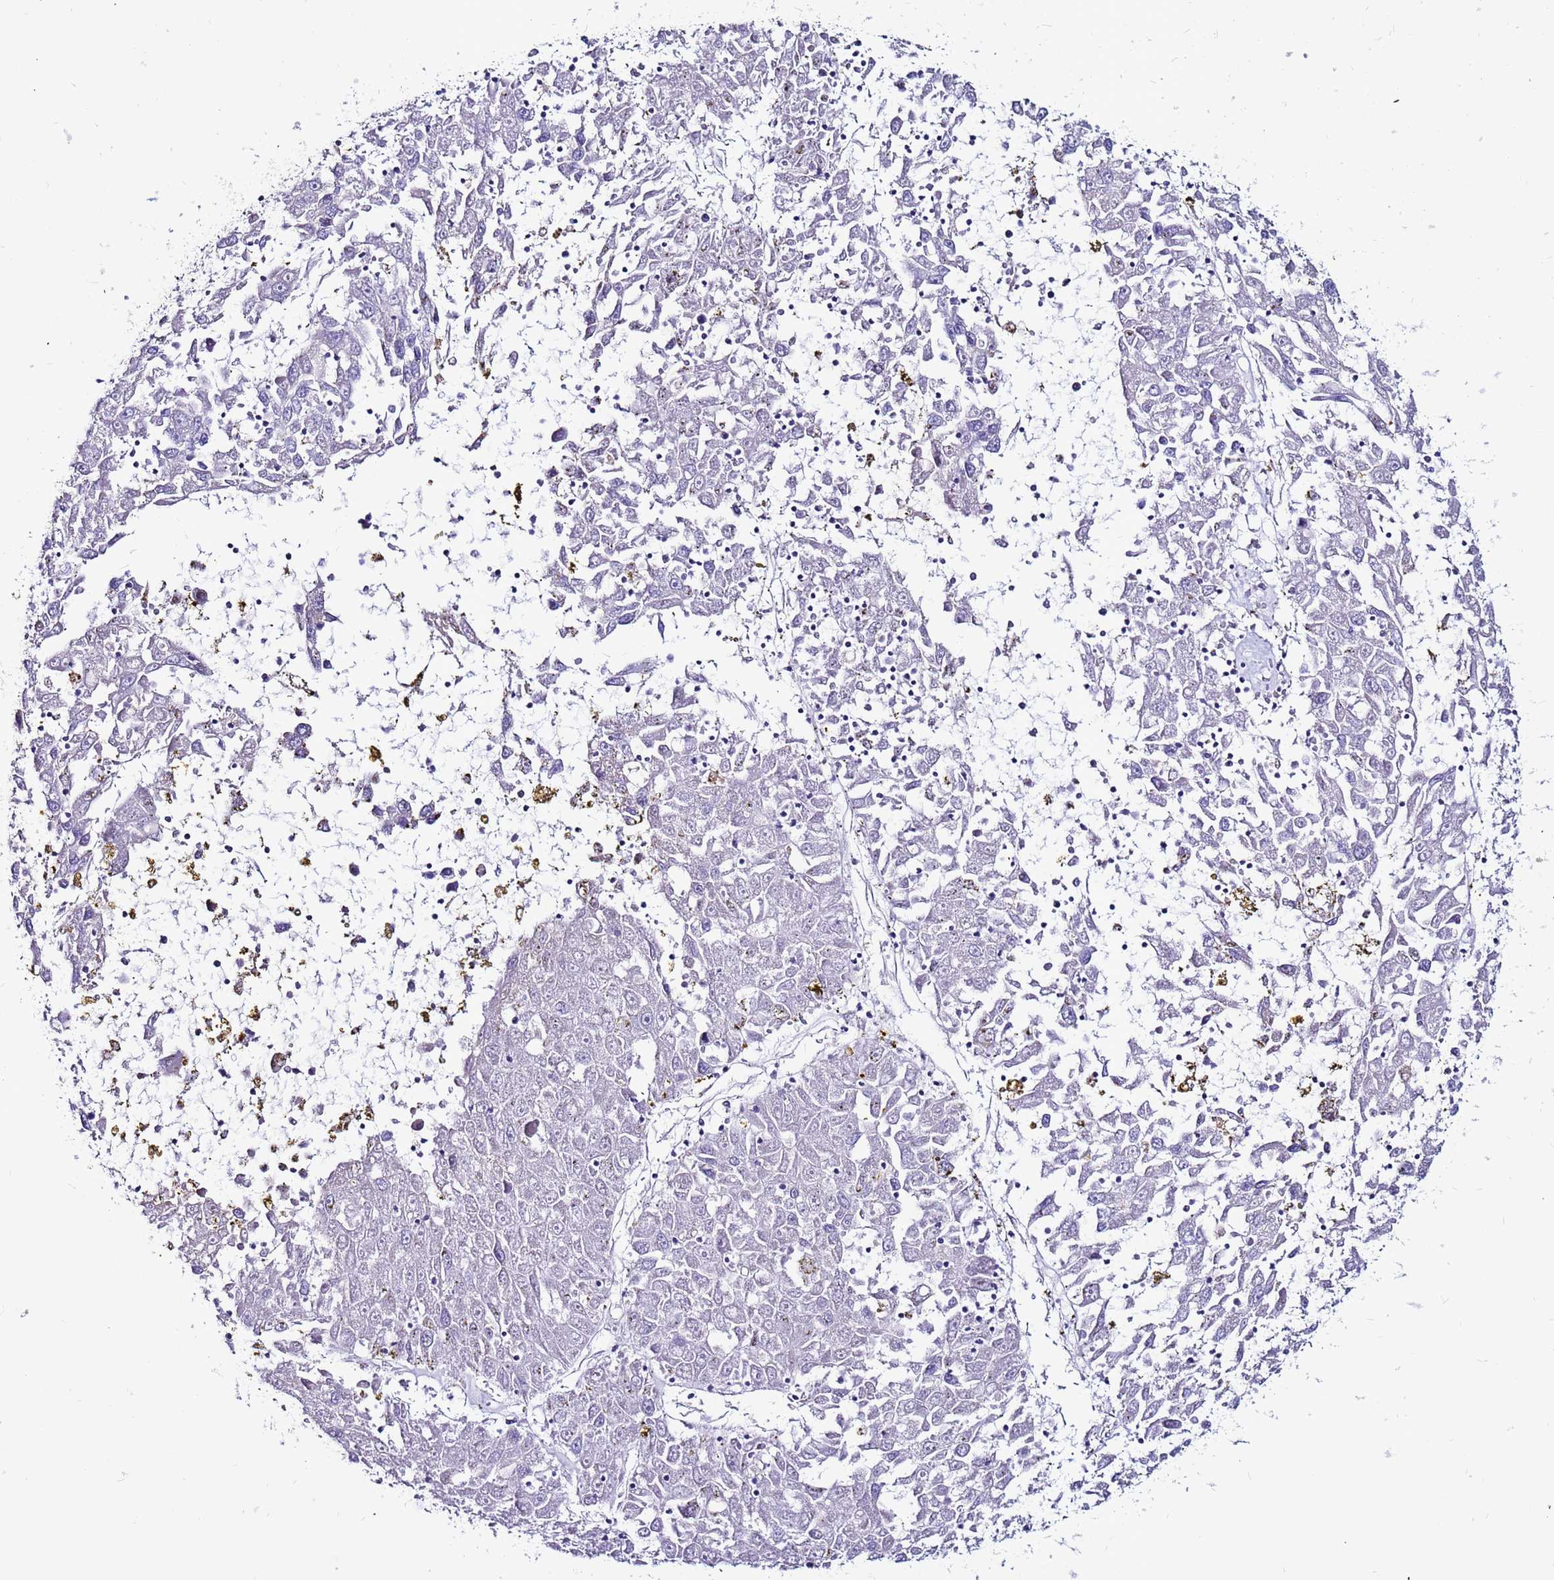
{"staining": {"intensity": "negative", "quantity": "none", "location": "none"}, "tissue": "liver cancer", "cell_type": "Tumor cells", "image_type": "cancer", "snomed": [{"axis": "morphology", "description": "Carcinoma, Hepatocellular, NOS"}, {"axis": "topography", "description": "Liver"}], "caption": "IHC histopathology image of human hepatocellular carcinoma (liver) stained for a protein (brown), which exhibits no staining in tumor cells.", "gene": "SLC44A3", "patient": {"sex": "male", "age": 49}}